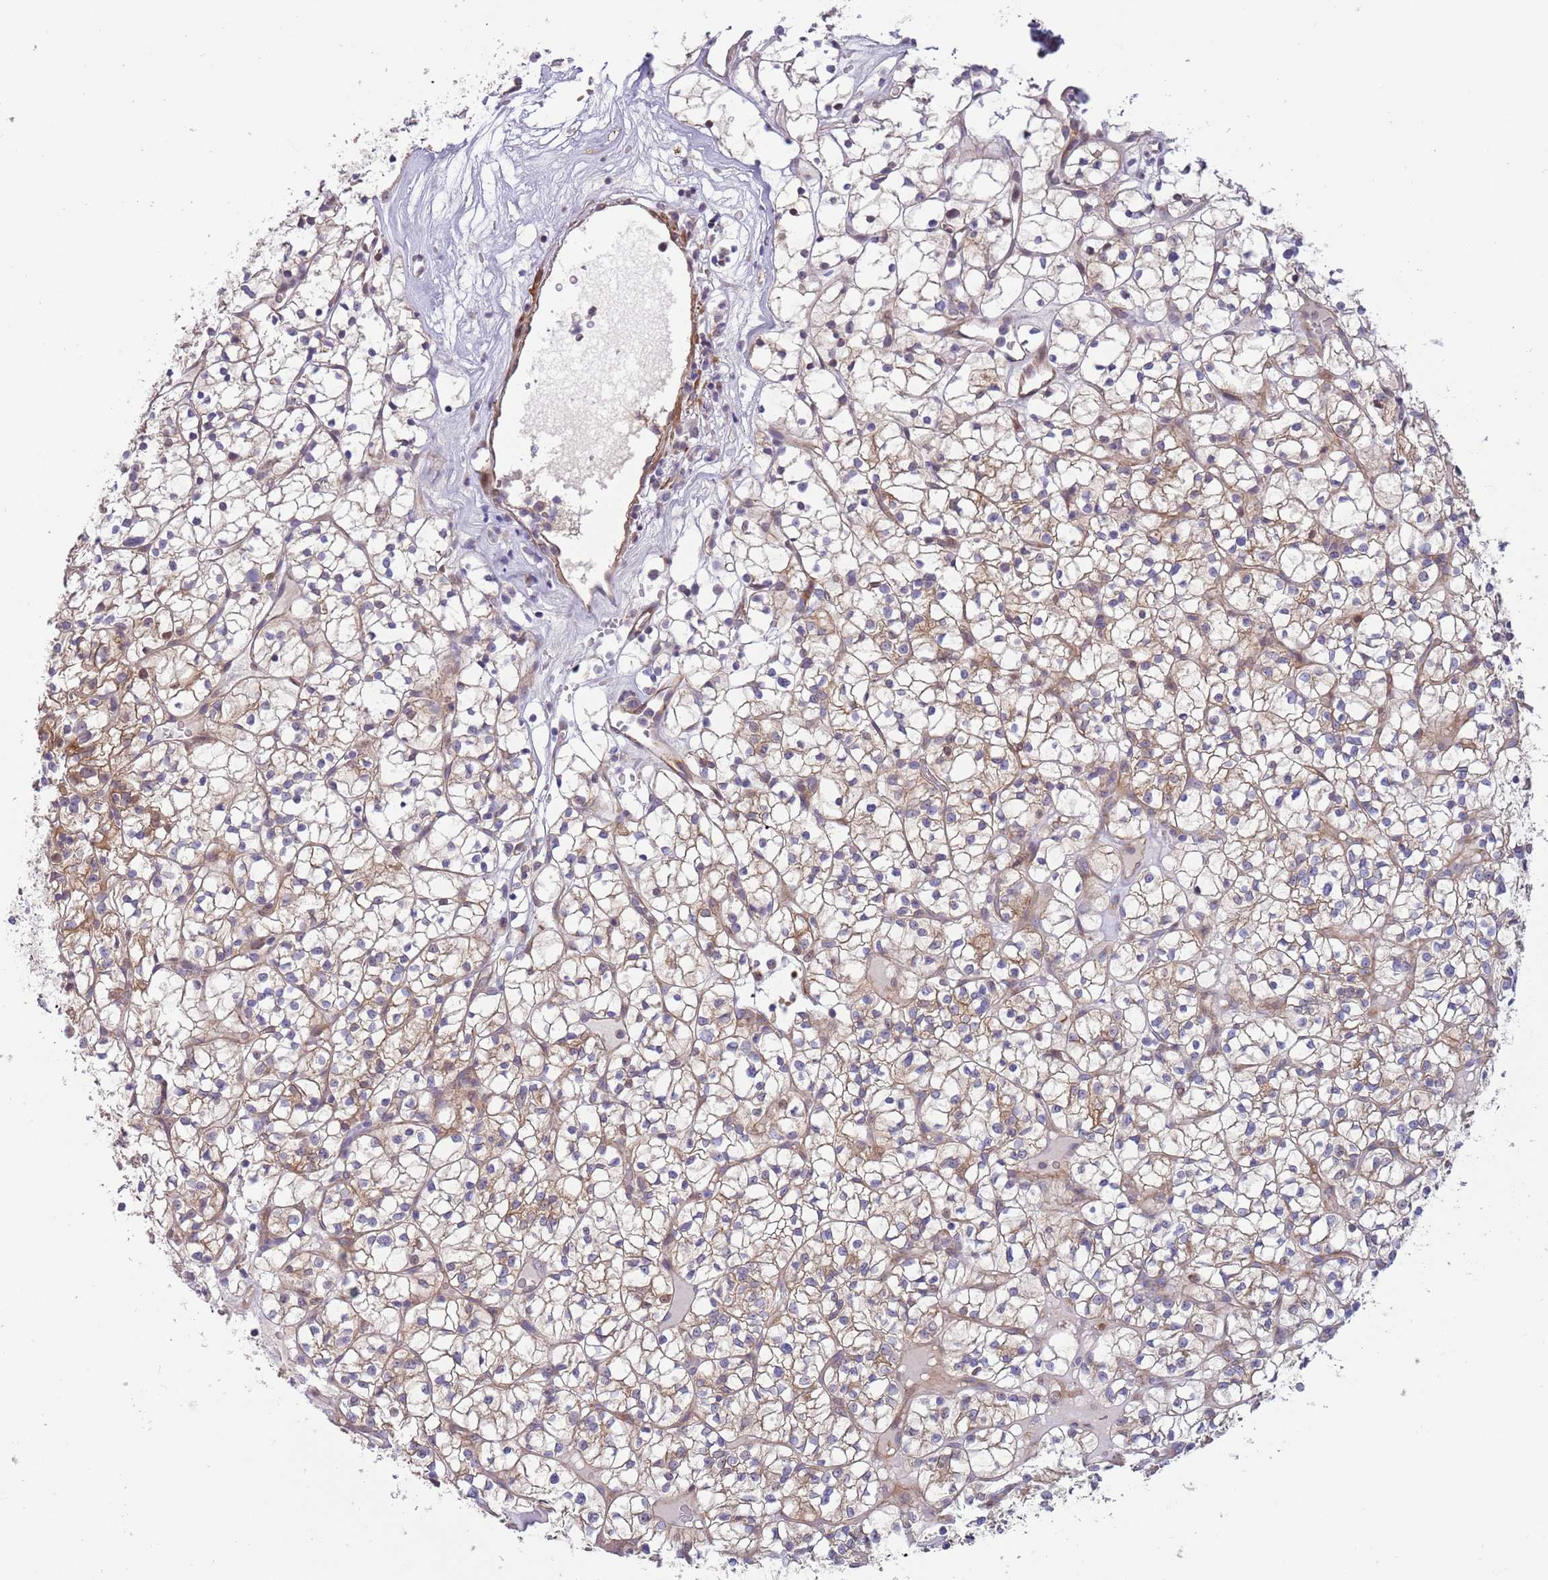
{"staining": {"intensity": "moderate", "quantity": ">75%", "location": "cytoplasmic/membranous"}, "tissue": "renal cancer", "cell_type": "Tumor cells", "image_type": "cancer", "snomed": [{"axis": "morphology", "description": "Adenocarcinoma, NOS"}, {"axis": "topography", "description": "Kidney"}], "caption": "Brown immunohistochemical staining in adenocarcinoma (renal) displays moderate cytoplasmic/membranous expression in about >75% of tumor cells.", "gene": "ITGB6", "patient": {"sex": "female", "age": 64}}